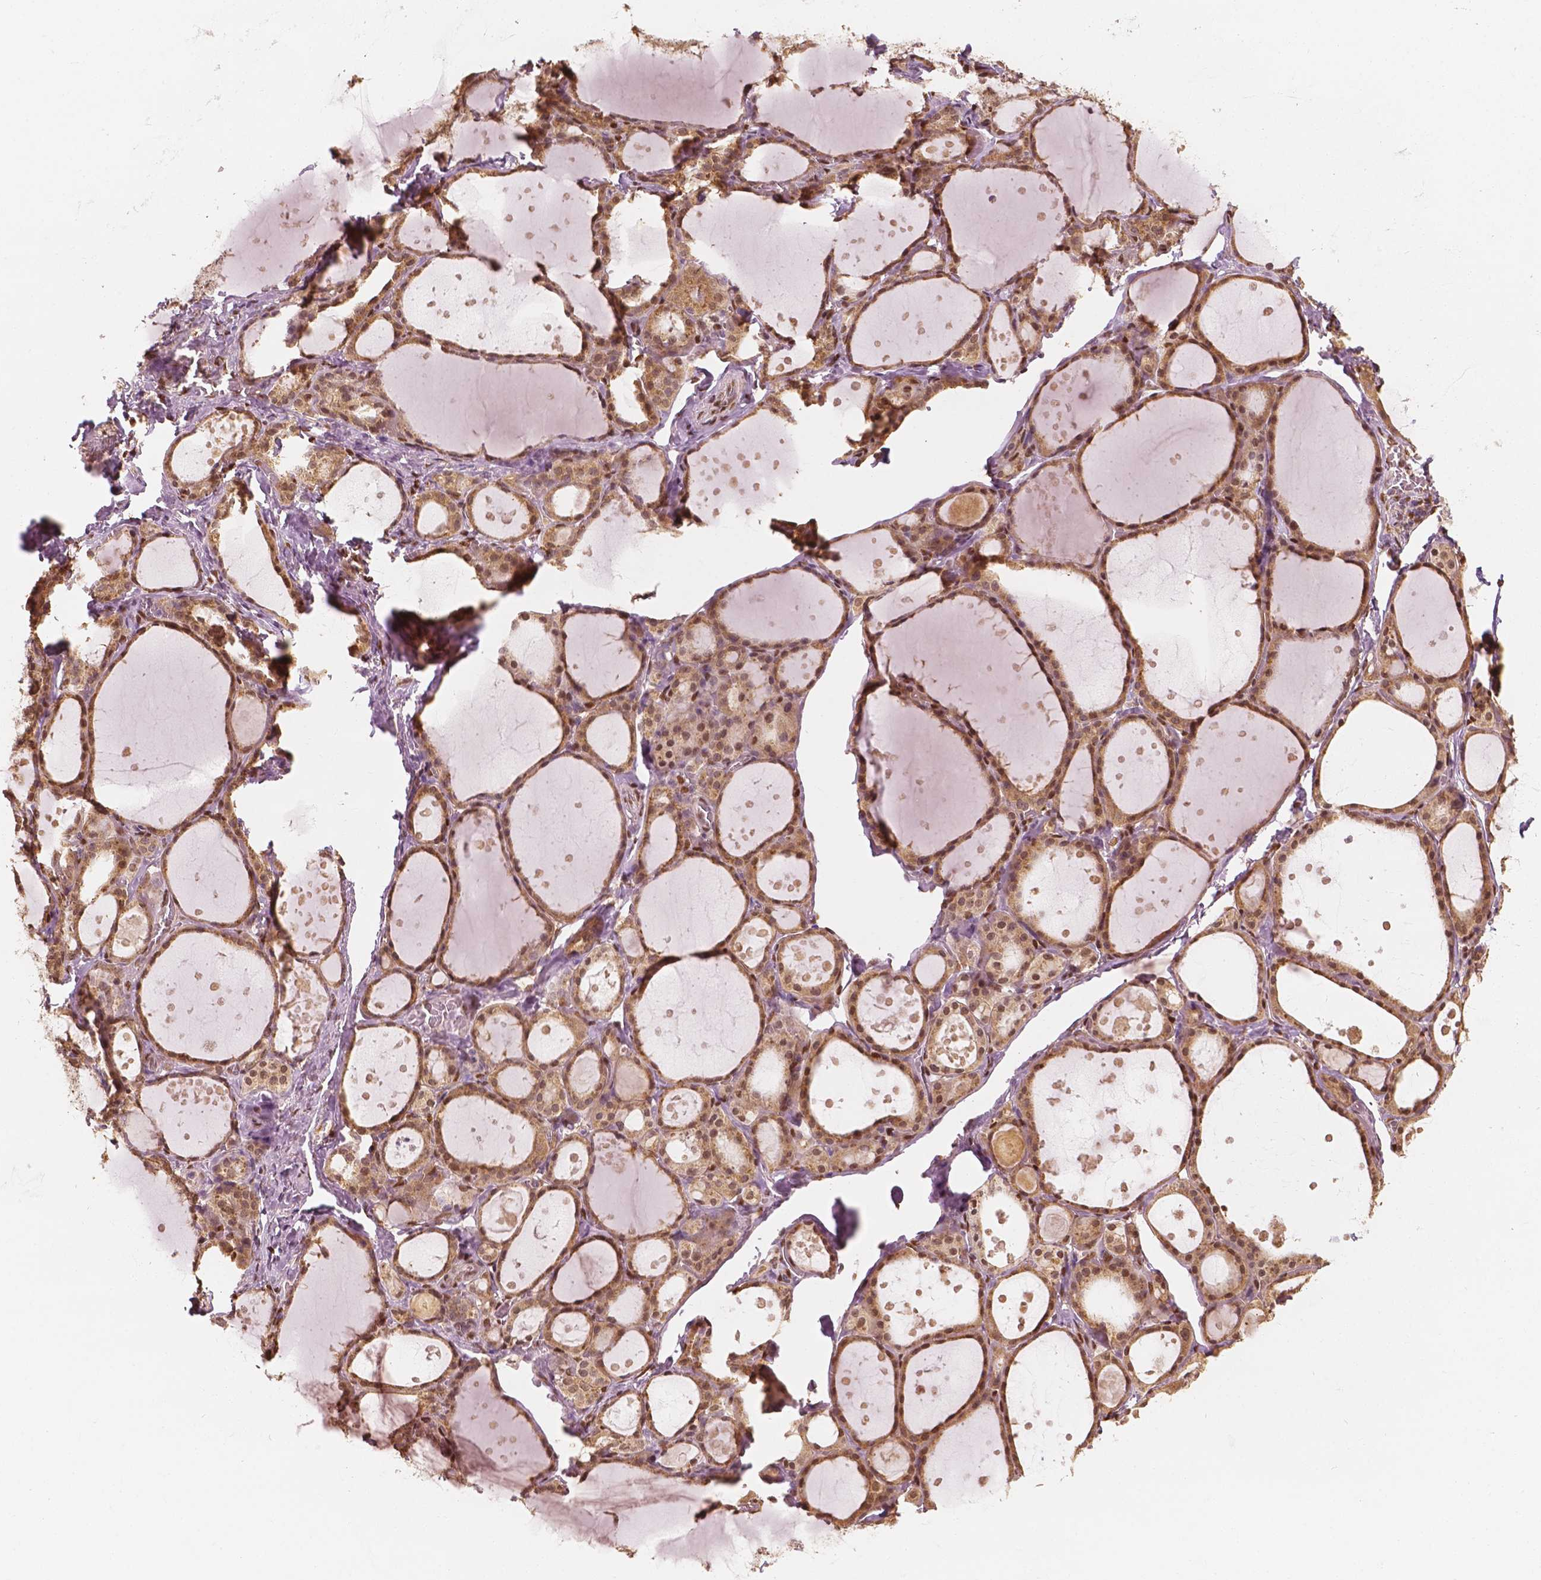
{"staining": {"intensity": "moderate", "quantity": ">75%", "location": "cytoplasmic/membranous,nuclear"}, "tissue": "thyroid gland", "cell_type": "Glandular cells", "image_type": "normal", "snomed": [{"axis": "morphology", "description": "Normal tissue, NOS"}, {"axis": "topography", "description": "Thyroid gland"}], "caption": "Immunohistochemistry (IHC) photomicrograph of unremarkable thyroid gland: human thyroid gland stained using immunohistochemistry (IHC) displays medium levels of moderate protein expression localized specifically in the cytoplasmic/membranous,nuclear of glandular cells, appearing as a cytoplasmic/membranous,nuclear brown color.", "gene": "TBC1D17", "patient": {"sex": "male", "age": 68}}